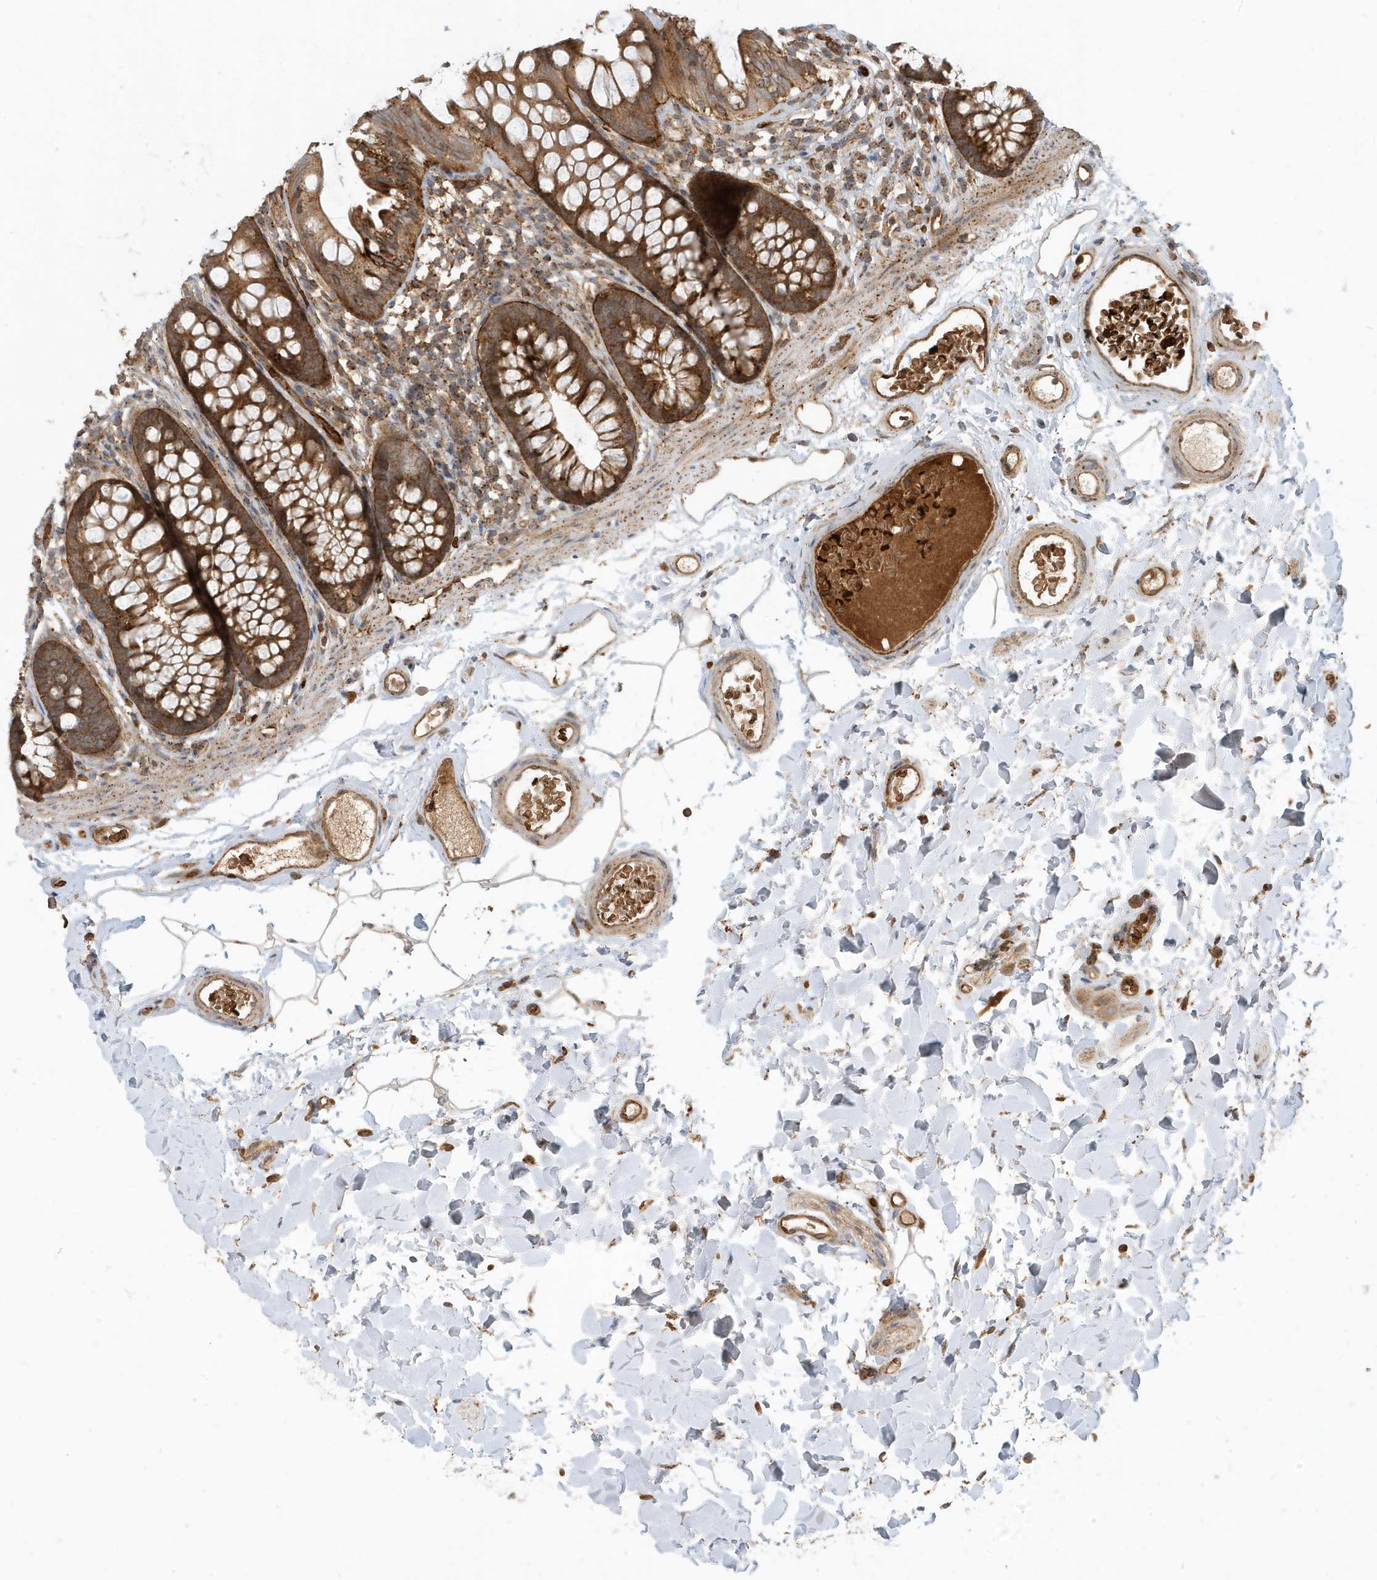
{"staining": {"intensity": "moderate", "quantity": ">75%", "location": "cytoplasmic/membranous"}, "tissue": "colon", "cell_type": "Endothelial cells", "image_type": "normal", "snomed": [{"axis": "morphology", "description": "Normal tissue, NOS"}, {"axis": "topography", "description": "Colon"}], "caption": "An image of human colon stained for a protein demonstrates moderate cytoplasmic/membranous brown staining in endothelial cells. (DAB IHC, brown staining for protein, blue staining for nuclei).", "gene": "FYCO1", "patient": {"sex": "female", "age": 62}}